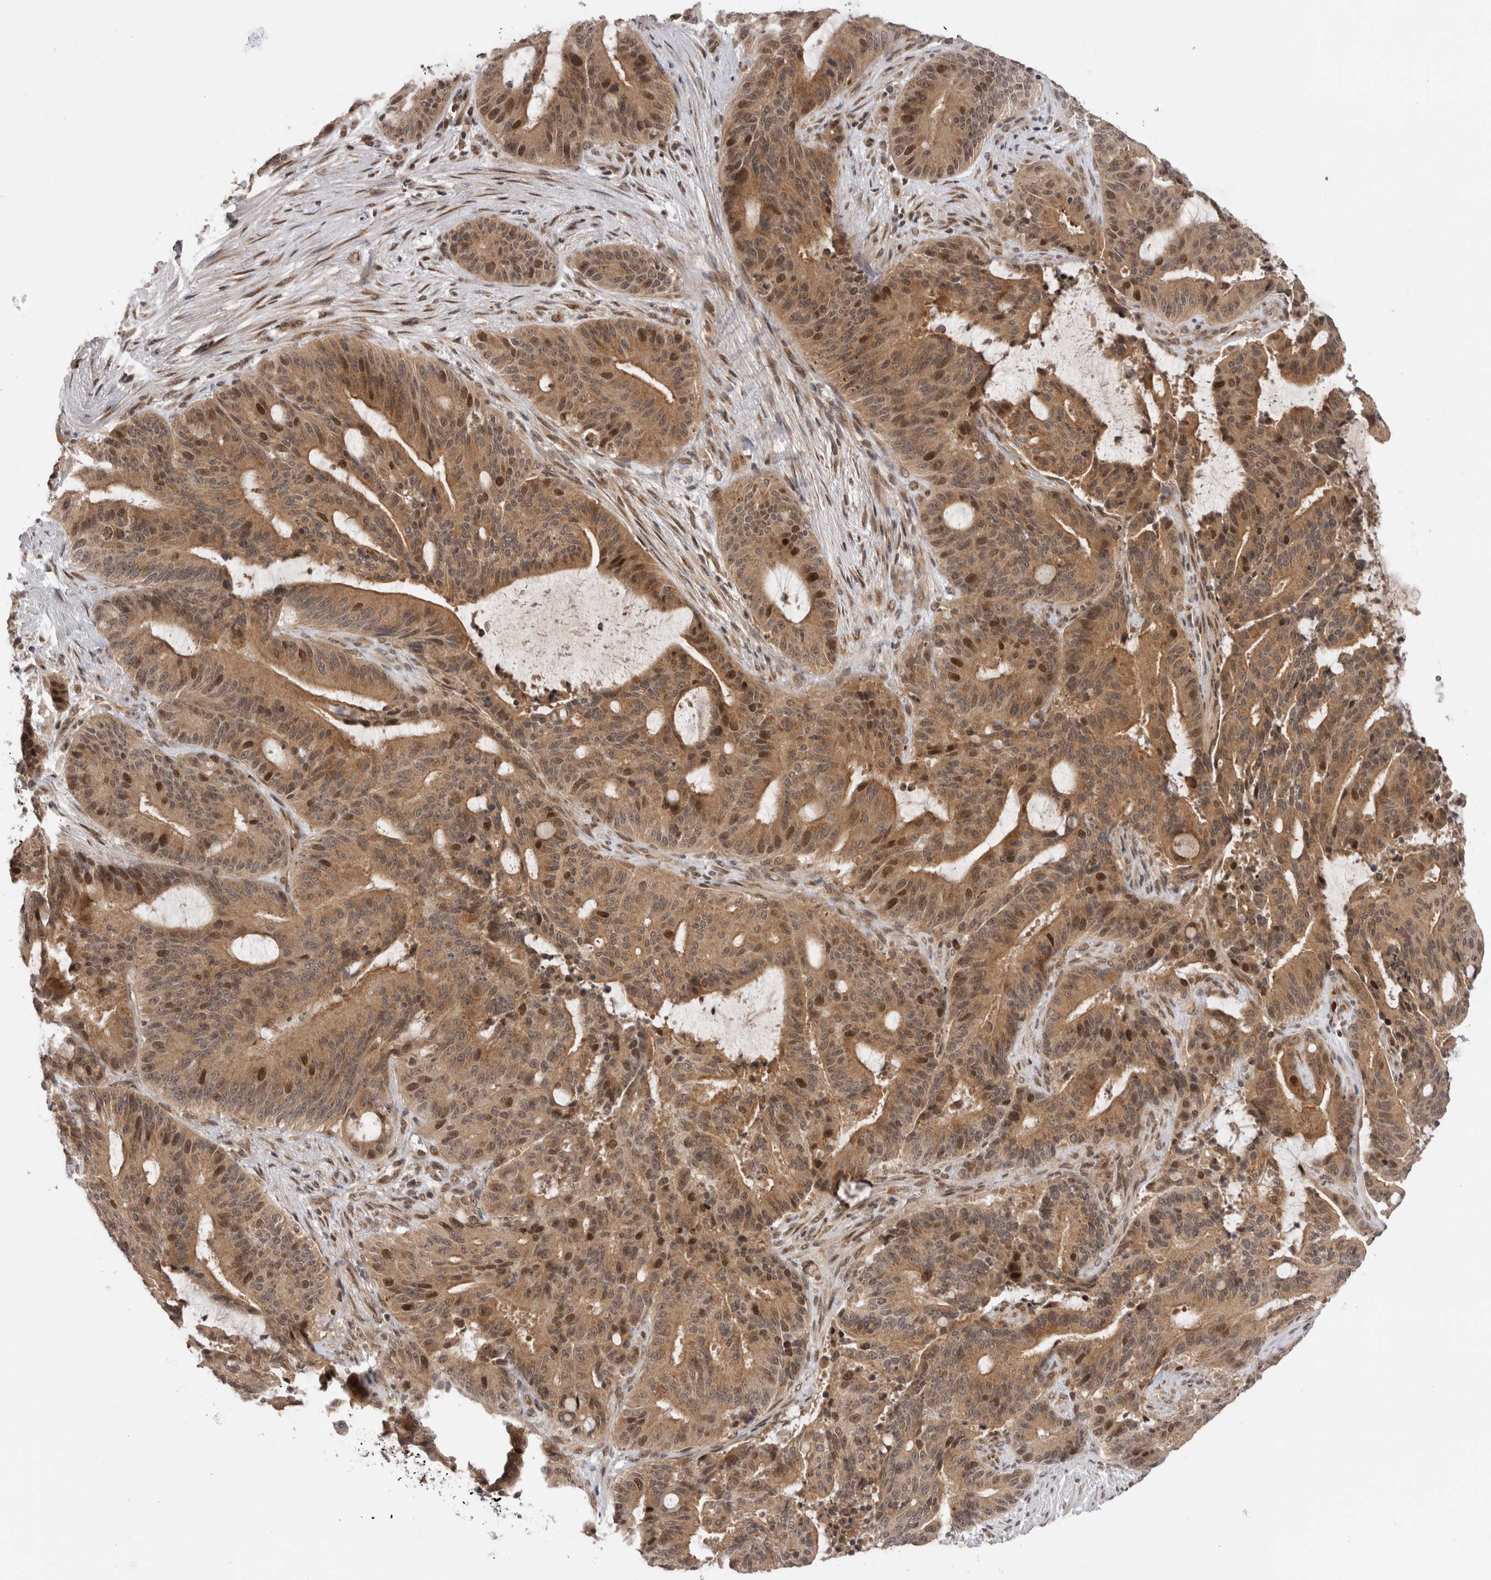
{"staining": {"intensity": "moderate", "quantity": ">75%", "location": "cytoplasmic/membranous,nuclear"}, "tissue": "liver cancer", "cell_type": "Tumor cells", "image_type": "cancer", "snomed": [{"axis": "morphology", "description": "Normal tissue, NOS"}, {"axis": "morphology", "description": "Cholangiocarcinoma"}, {"axis": "topography", "description": "Liver"}, {"axis": "topography", "description": "Peripheral nerve tissue"}], "caption": "High-magnification brightfield microscopy of liver cholangiocarcinoma stained with DAB (brown) and counterstained with hematoxylin (blue). tumor cells exhibit moderate cytoplasmic/membranous and nuclear positivity is appreciated in approximately>75% of cells.", "gene": "TMEM65", "patient": {"sex": "female", "age": 73}}